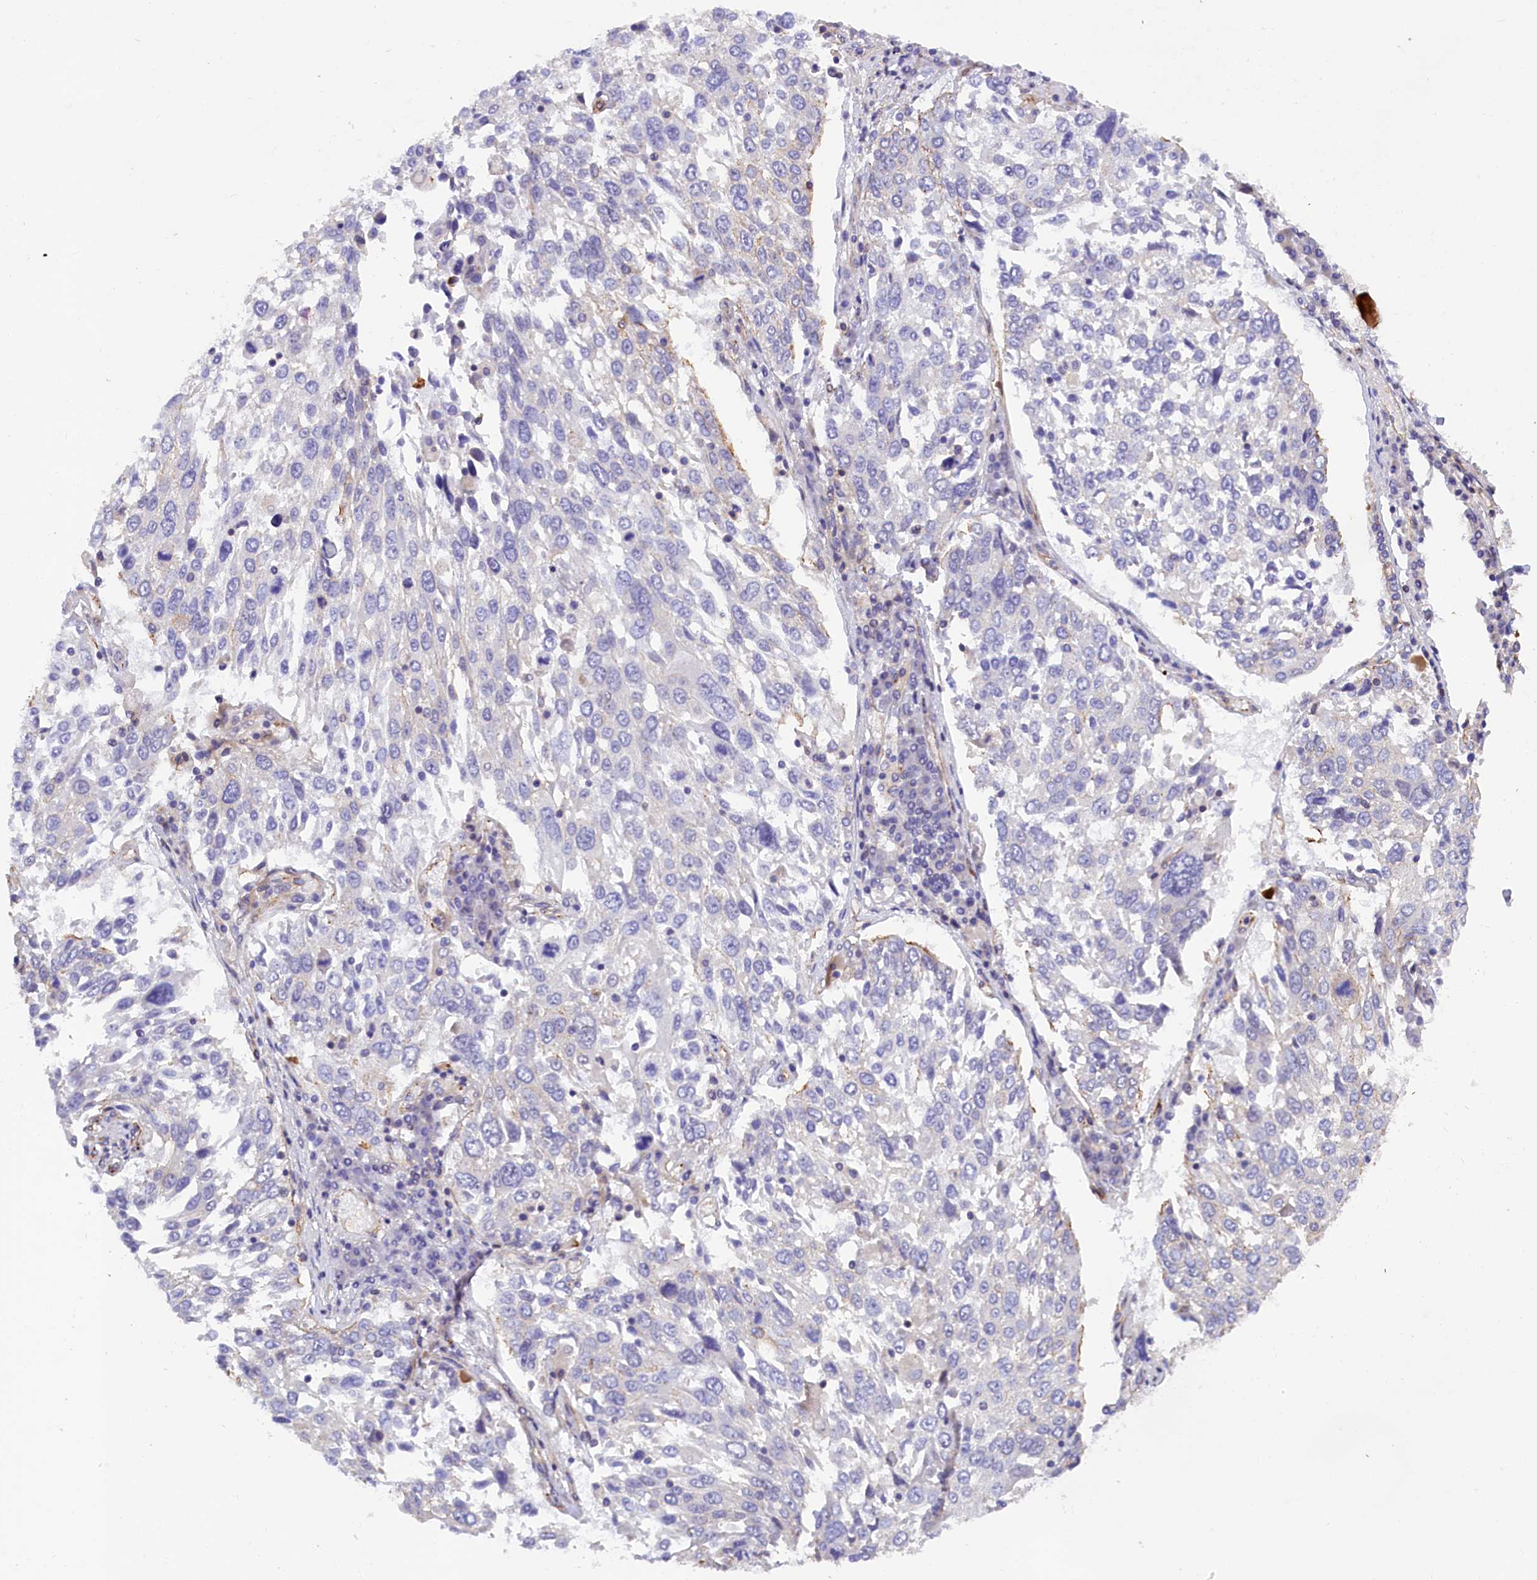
{"staining": {"intensity": "negative", "quantity": "none", "location": "none"}, "tissue": "lung cancer", "cell_type": "Tumor cells", "image_type": "cancer", "snomed": [{"axis": "morphology", "description": "Squamous cell carcinoma, NOS"}, {"axis": "topography", "description": "Lung"}], "caption": "An IHC photomicrograph of lung cancer (squamous cell carcinoma) is shown. There is no staining in tumor cells of lung cancer (squamous cell carcinoma). Brightfield microscopy of IHC stained with DAB (brown) and hematoxylin (blue), captured at high magnification.", "gene": "MED20", "patient": {"sex": "male", "age": 65}}